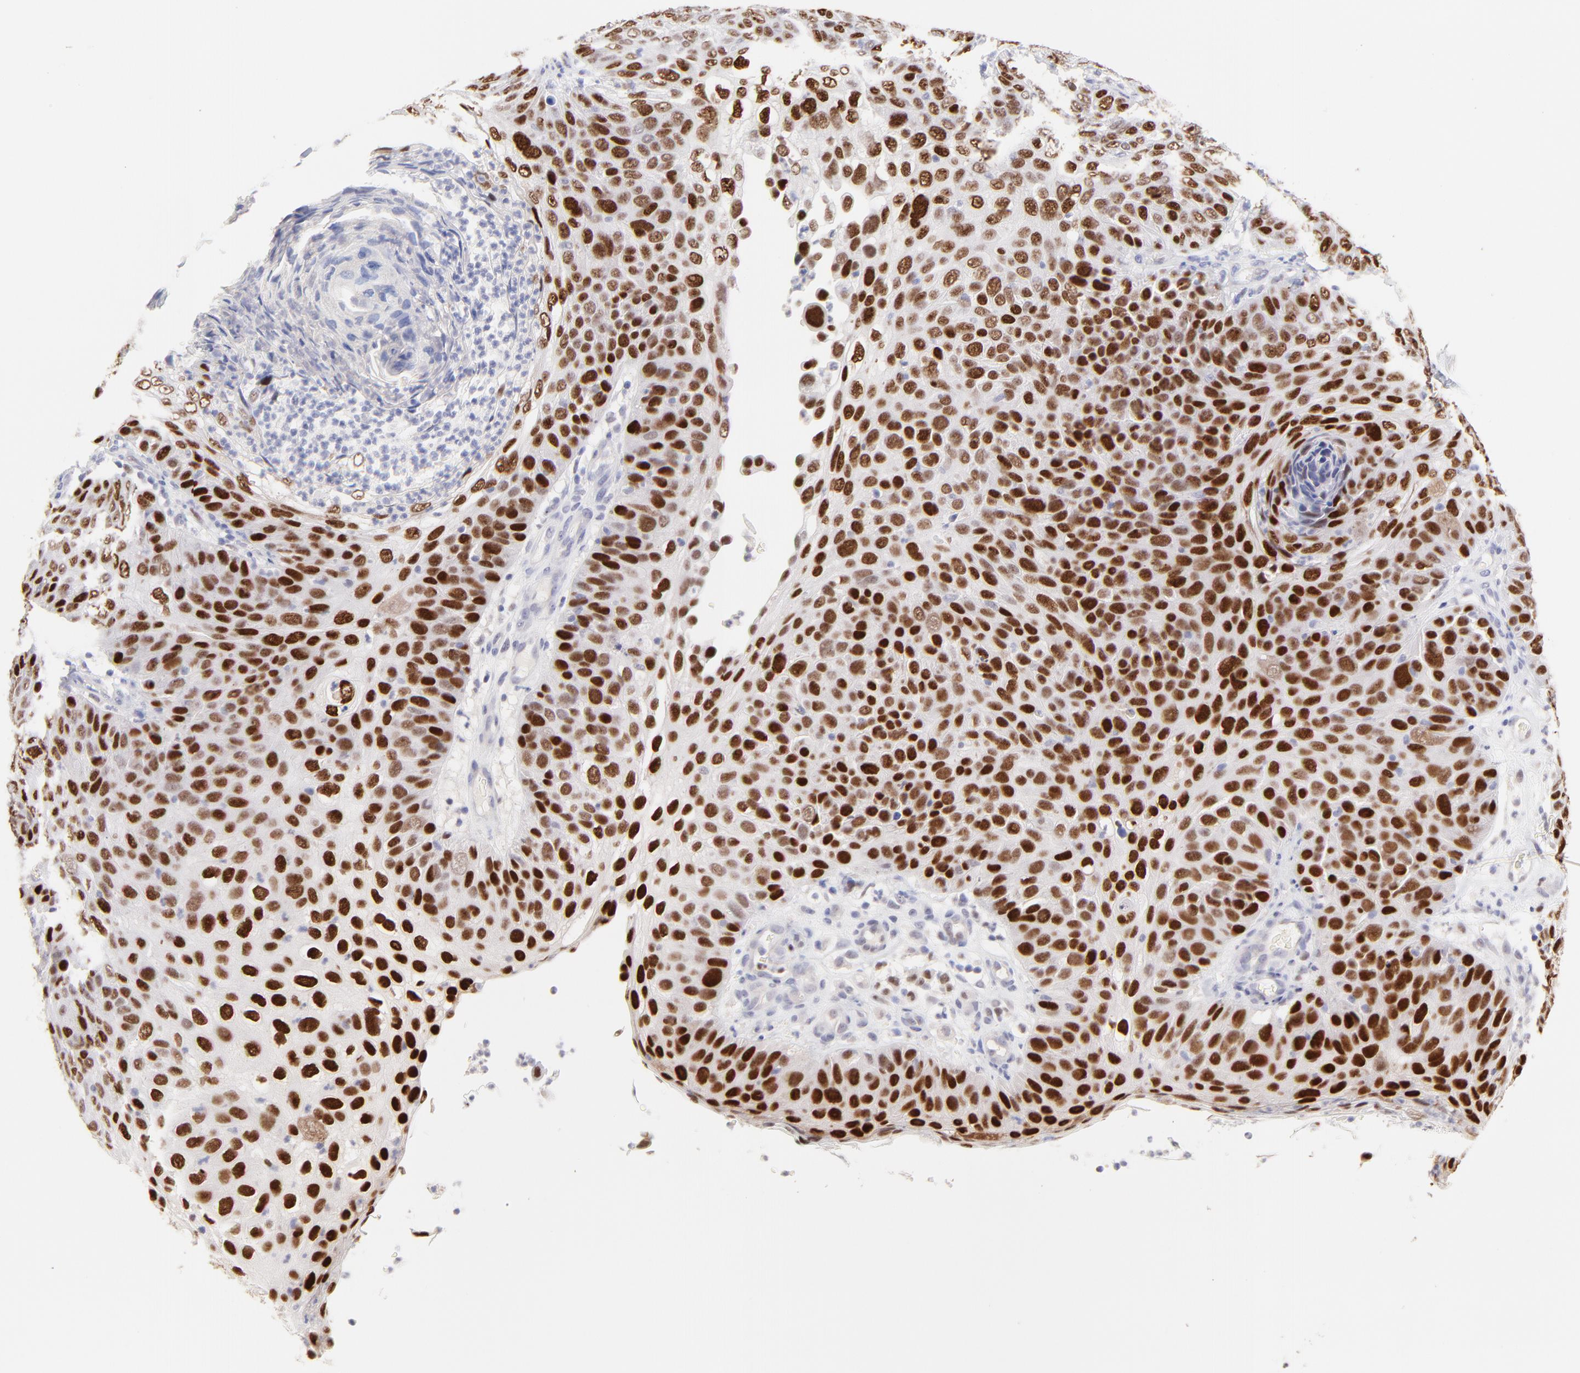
{"staining": {"intensity": "strong", "quantity": ">75%", "location": "nuclear"}, "tissue": "skin cancer", "cell_type": "Tumor cells", "image_type": "cancer", "snomed": [{"axis": "morphology", "description": "Squamous cell carcinoma, NOS"}, {"axis": "topography", "description": "Skin"}], "caption": "The image shows staining of skin squamous cell carcinoma, revealing strong nuclear protein expression (brown color) within tumor cells.", "gene": "KLF4", "patient": {"sex": "male", "age": 87}}